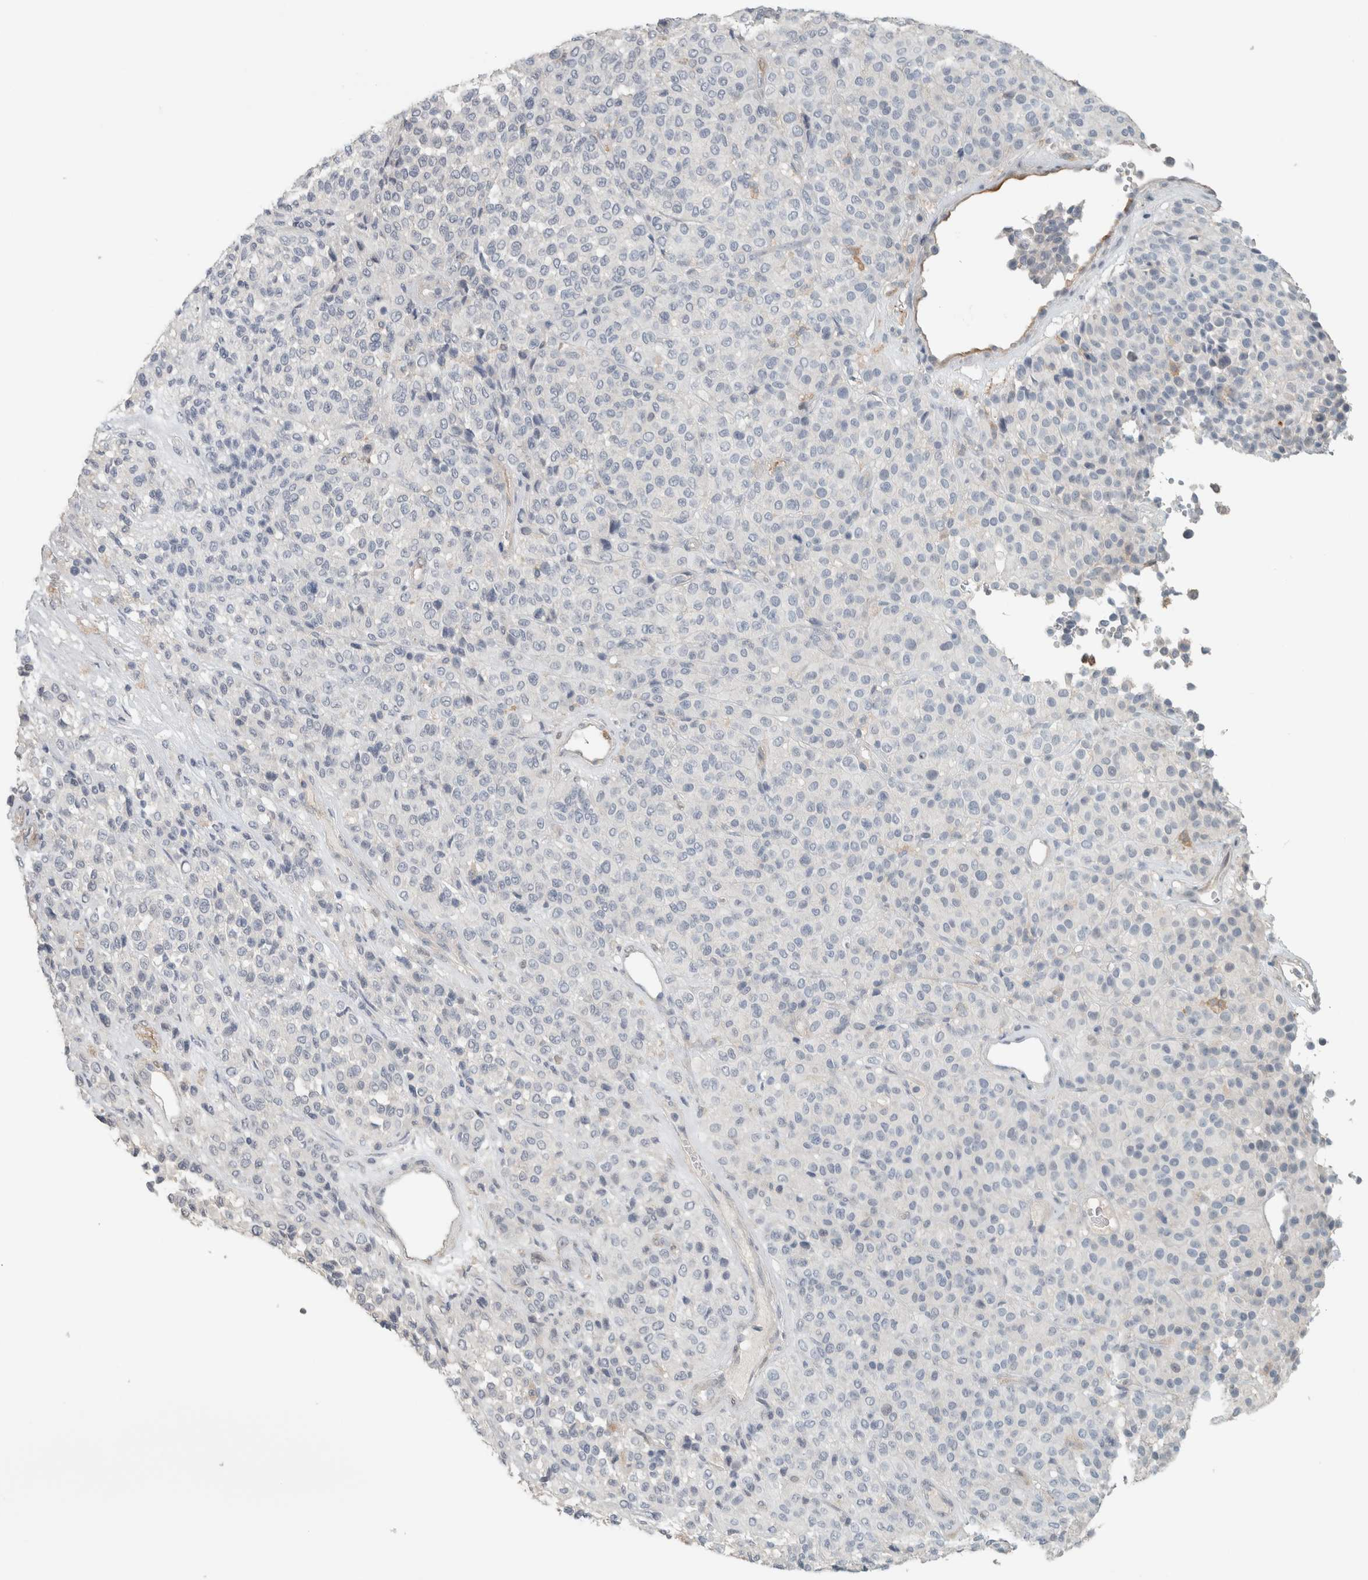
{"staining": {"intensity": "negative", "quantity": "none", "location": "none"}, "tissue": "melanoma", "cell_type": "Tumor cells", "image_type": "cancer", "snomed": [{"axis": "morphology", "description": "Malignant melanoma, Metastatic site"}, {"axis": "topography", "description": "Pancreas"}], "caption": "Protein analysis of melanoma exhibits no significant staining in tumor cells. (IHC, brightfield microscopy, high magnification).", "gene": "SCIN", "patient": {"sex": "female", "age": 30}}